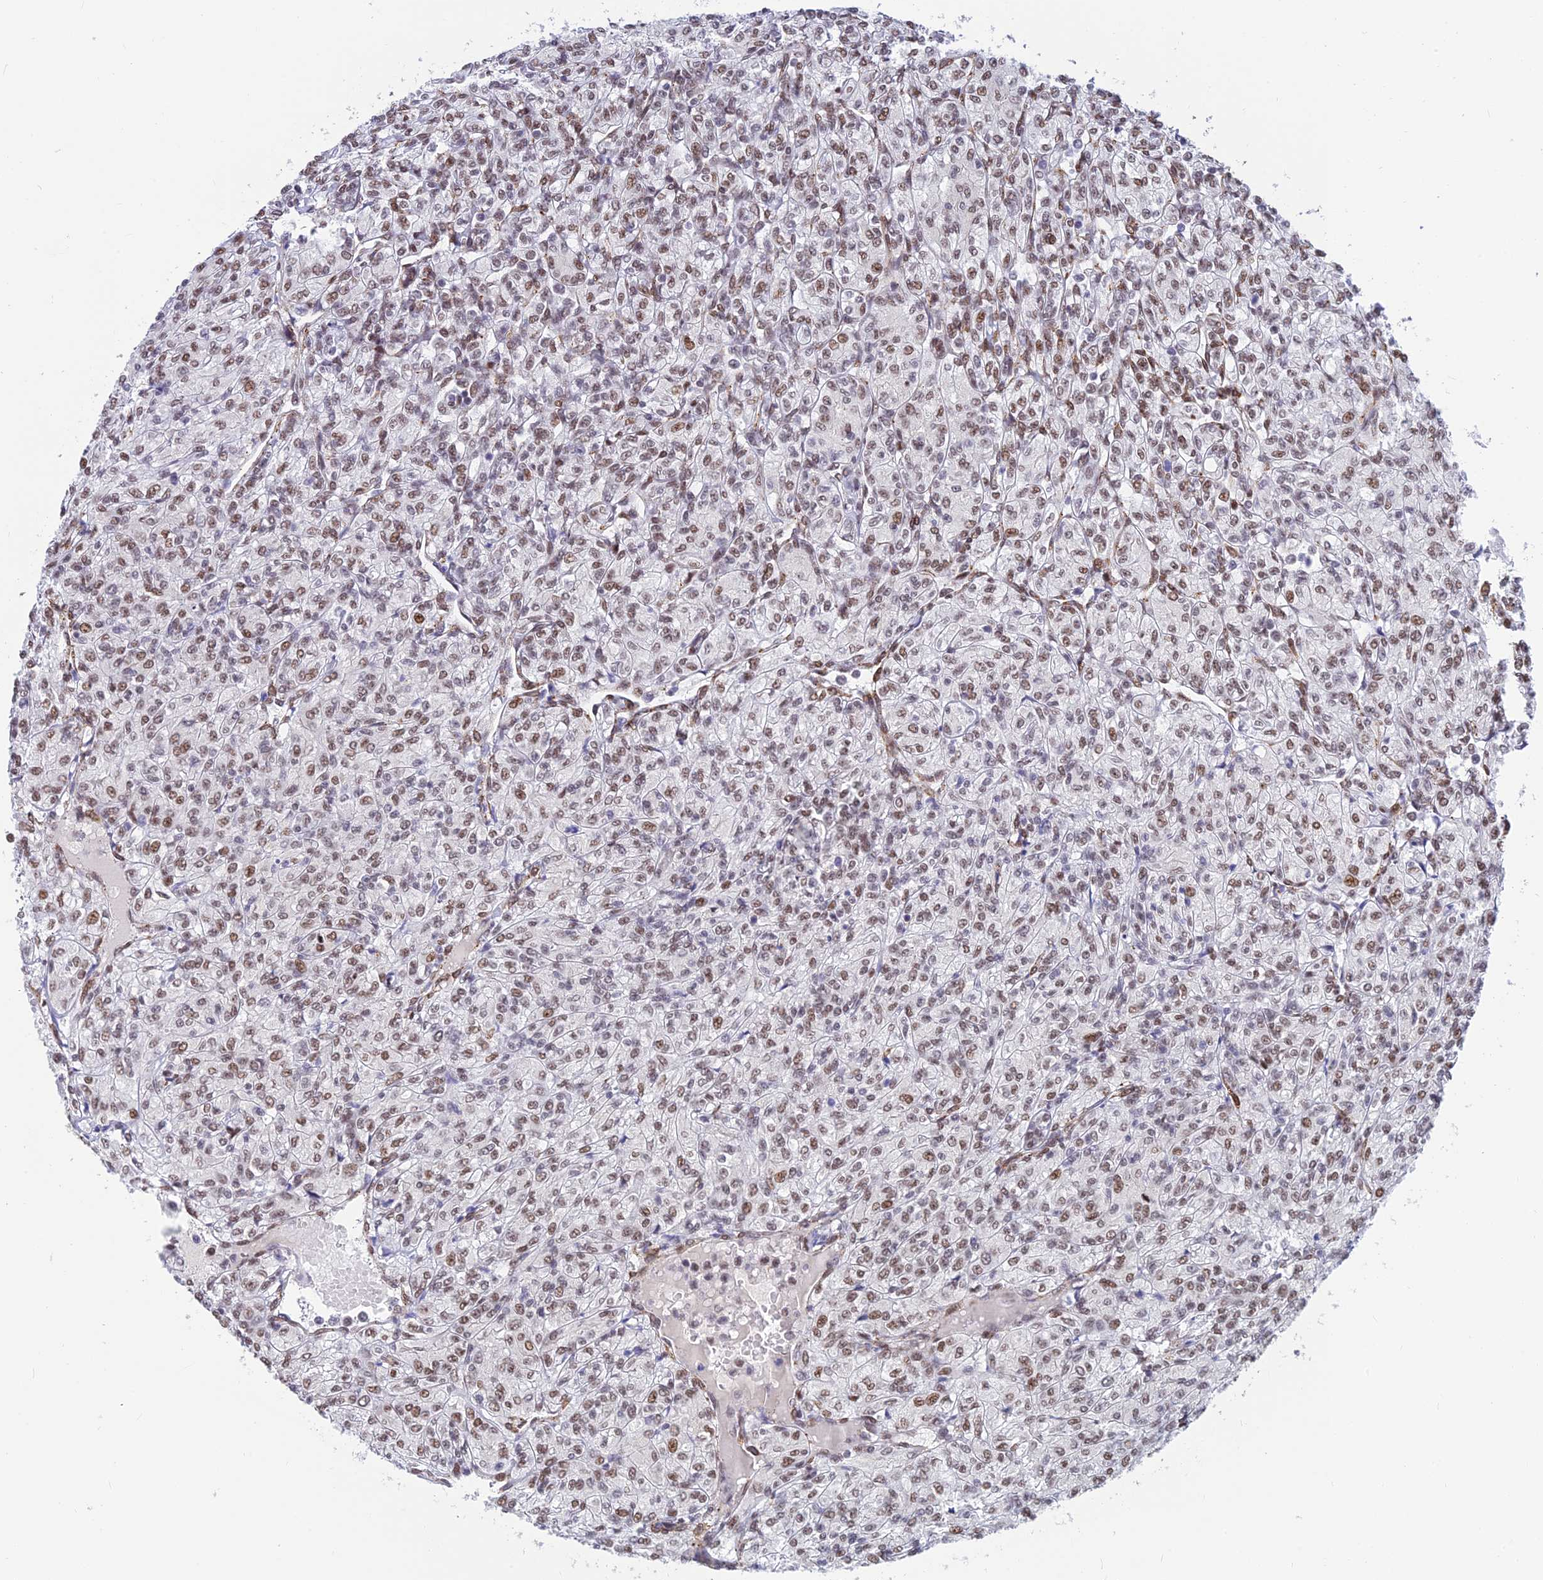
{"staining": {"intensity": "moderate", "quantity": "25%-75%", "location": "nuclear"}, "tissue": "renal cancer", "cell_type": "Tumor cells", "image_type": "cancer", "snomed": [{"axis": "morphology", "description": "Adenocarcinoma, NOS"}, {"axis": "topography", "description": "Kidney"}], "caption": "A high-resolution photomicrograph shows immunohistochemistry (IHC) staining of renal adenocarcinoma, which reveals moderate nuclear expression in about 25%-75% of tumor cells.", "gene": "CLK4", "patient": {"sex": "male", "age": 77}}